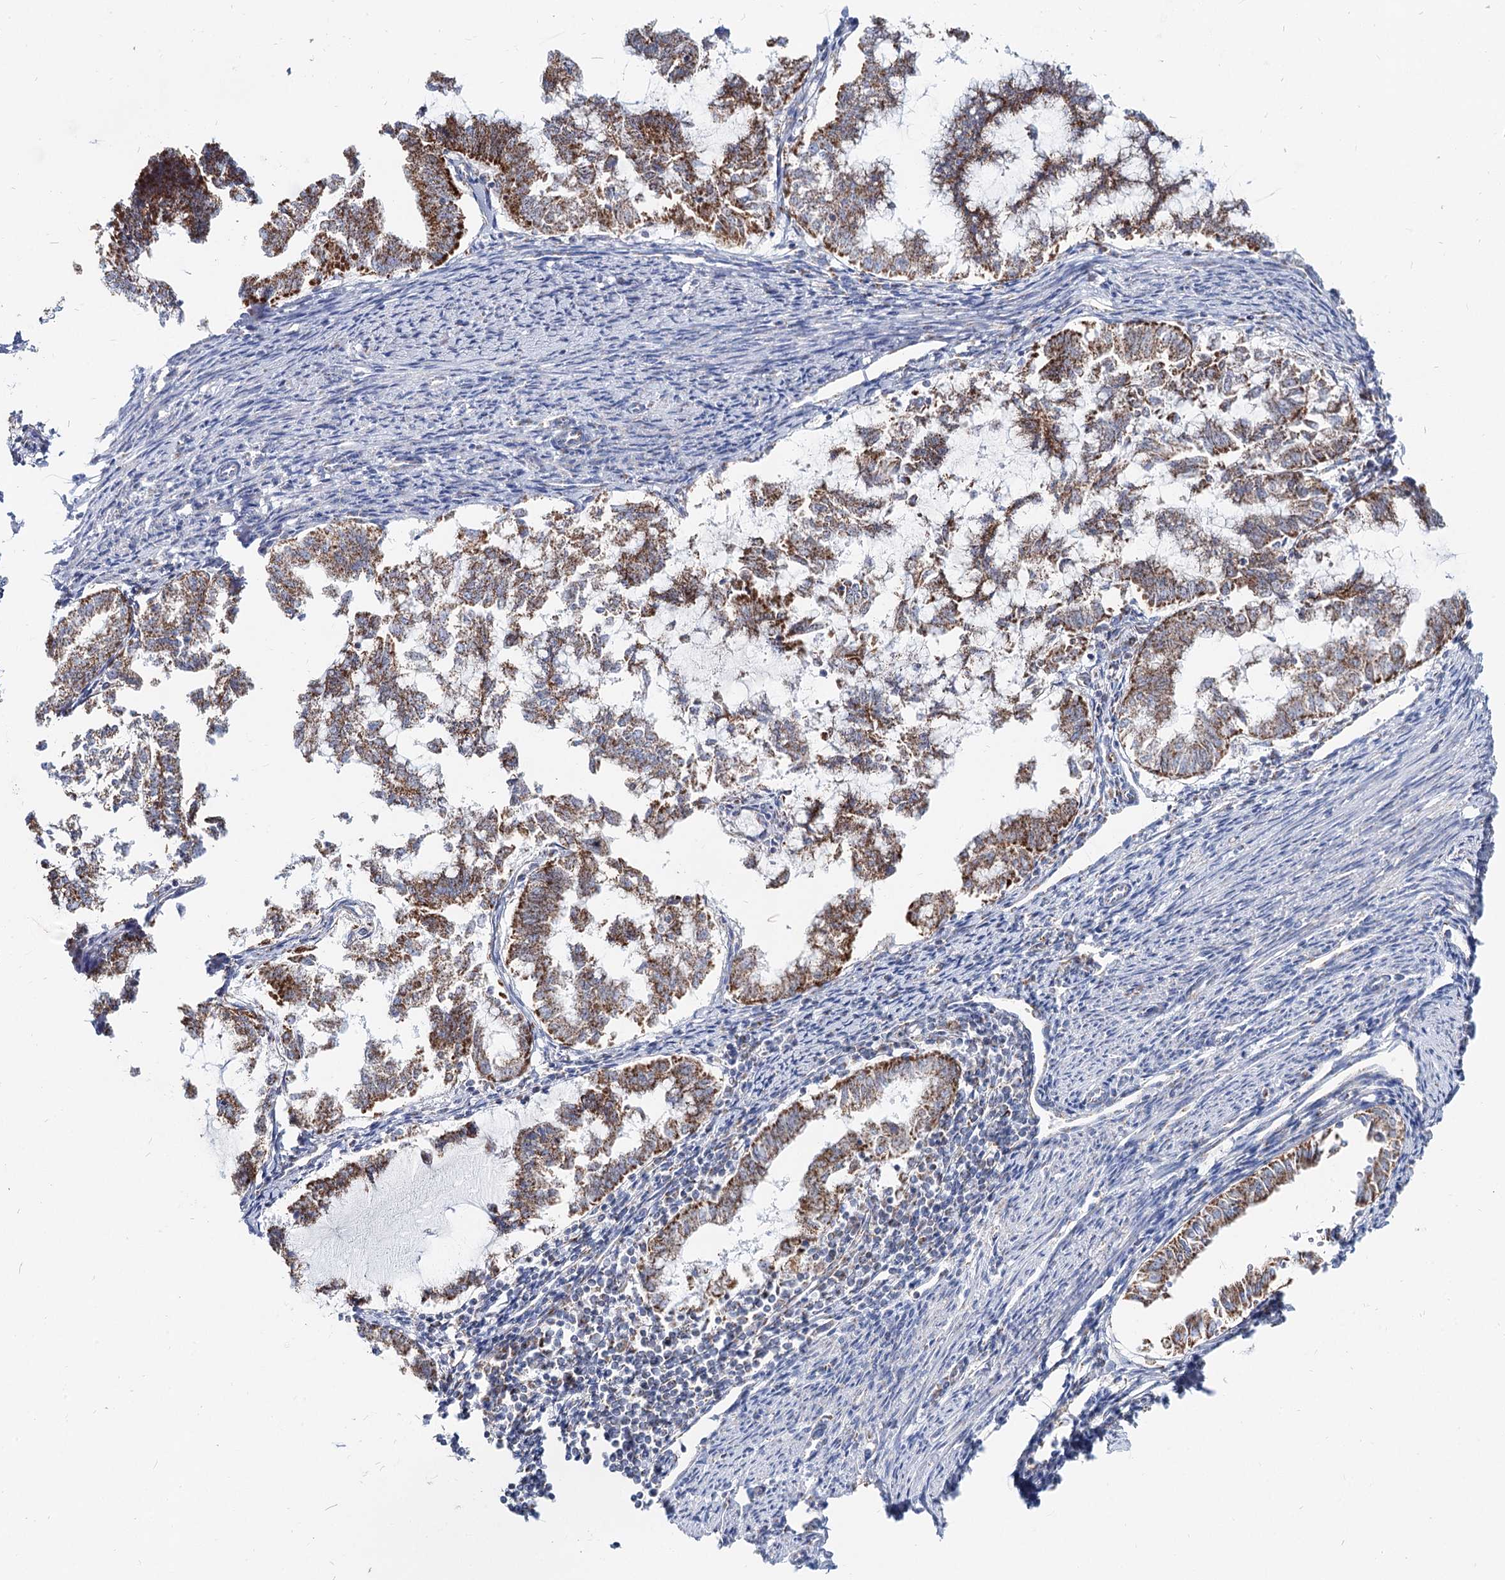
{"staining": {"intensity": "strong", "quantity": "25%-75%", "location": "cytoplasmic/membranous"}, "tissue": "endometrial cancer", "cell_type": "Tumor cells", "image_type": "cancer", "snomed": [{"axis": "morphology", "description": "Adenocarcinoma, NOS"}, {"axis": "topography", "description": "Endometrium"}], "caption": "An immunohistochemistry photomicrograph of tumor tissue is shown. Protein staining in brown shows strong cytoplasmic/membranous positivity in adenocarcinoma (endometrial) within tumor cells.", "gene": "MCCC2", "patient": {"sex": "female", "age": 79}}